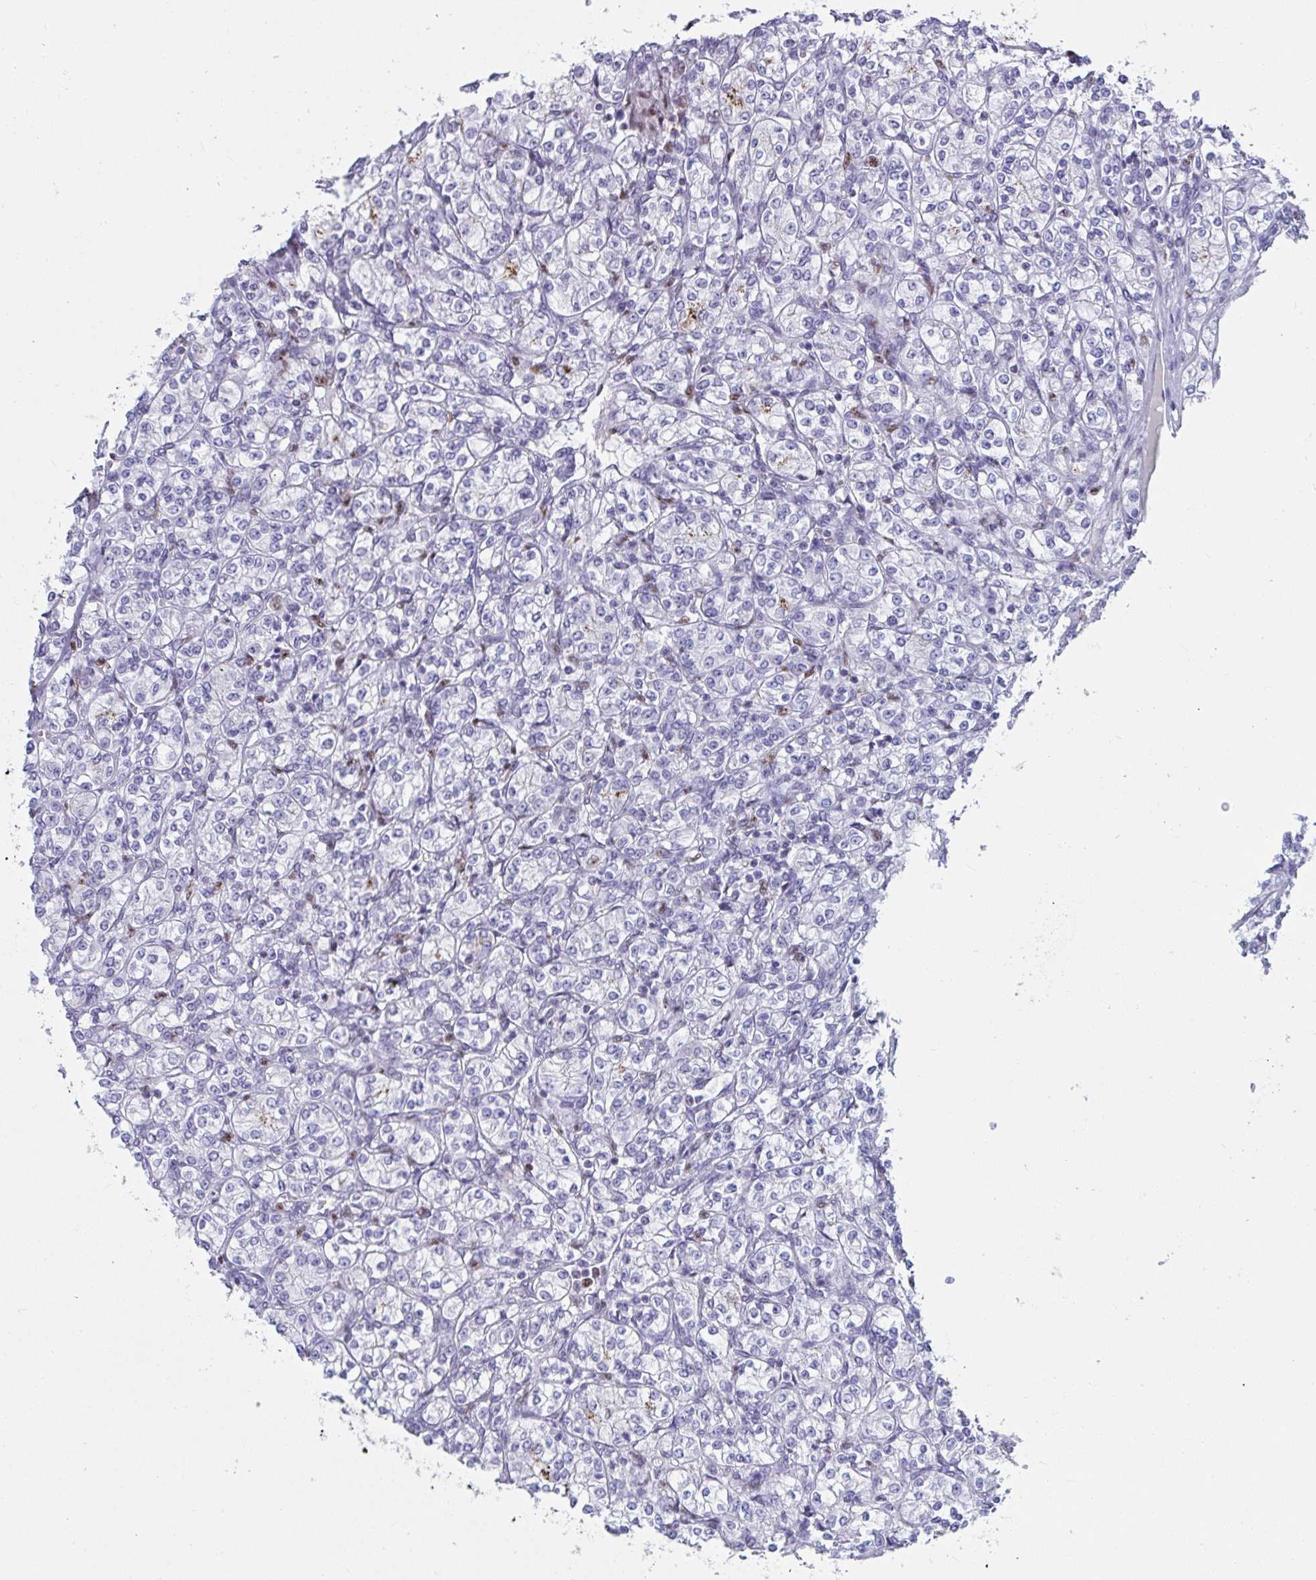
{"staining": {"intensity": "strong", "quantity": "<25%", "location": "cytoplasmic/membranous"}, "tissue": "renal cancer", "cell_type": "Tumor cells", "image_type": "cancer", "snomed": [{"axis": "morphology", "description": "Adenocarcinoma, NOS"}, {"axis": "topography", "description": "Kidney"}], "caption": "Immunohistochemistry (IHC) staining of adenocarcinoma (renal), which exhibits medium levels of strong cytoplasmic/membranous staining in approximately <25% of tumor cells indicating strong cytoplasmic/membranous protein expression. The staining was performed using DAB (3,3'-diaminobenzidine) (brown) for protein detection and nuclei were counterstained in hematoxylin (blue).", "gene": "ZNF586", "patient": {"sex": "male", "age": 77}}